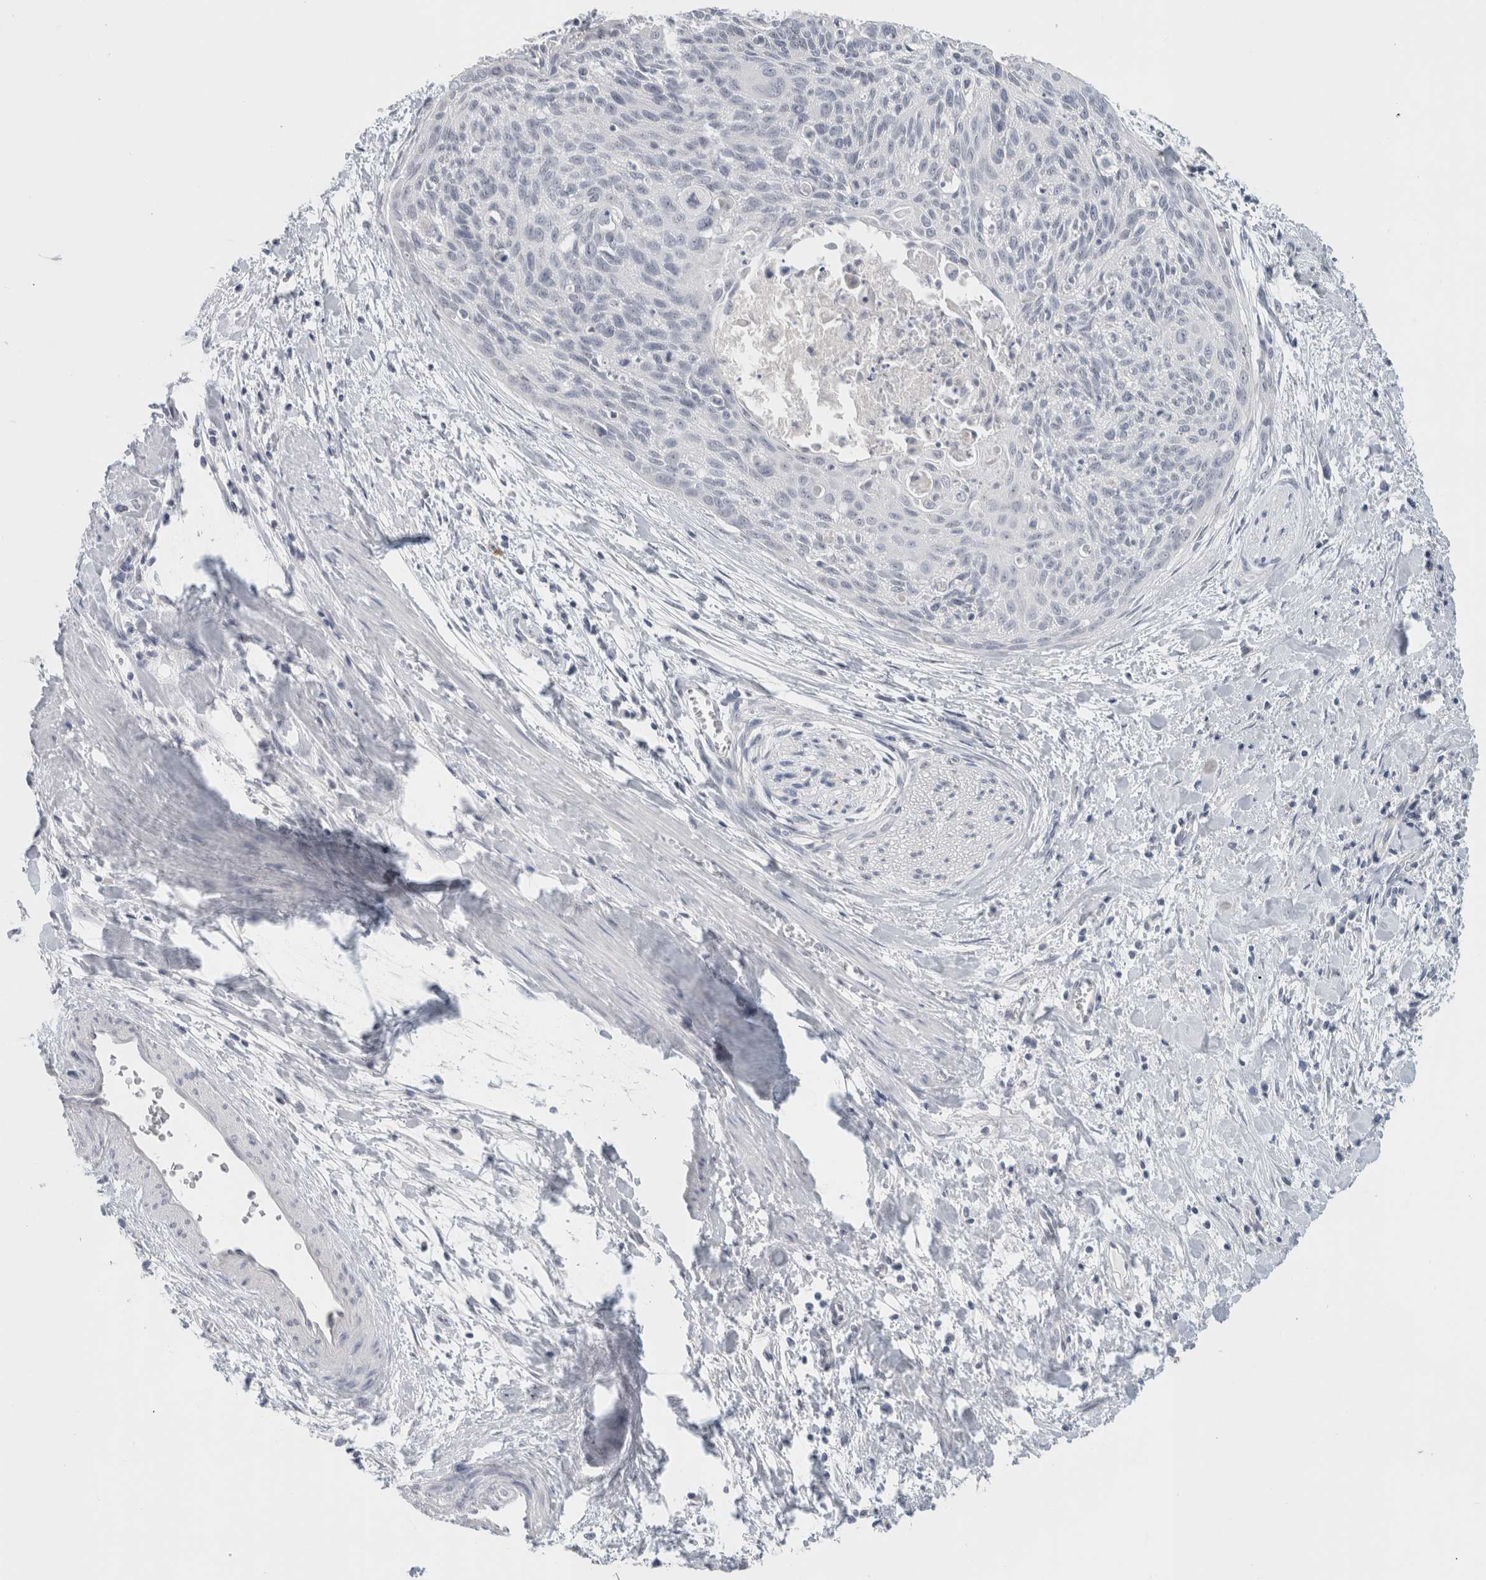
{"staining": {"intensity": "negative", "quantity": "none", "location": "none"}, "tissue": "cervical cancer", "cell_type": "Tumor cells", "image_type": "cancer", "snomed": [{"axis": "morphology", "description": "Squamous cell carcinoma, NOS"}, {"axis": "topography", "description": "Cervix"}], "caption": "High power microscopy histopathology image of an IHC histopathology image of cervical cancer, revealing no significant staining in tumor cells.", "gene": "FMR1NB", "patient": {"sex": "female", "age": 55}}